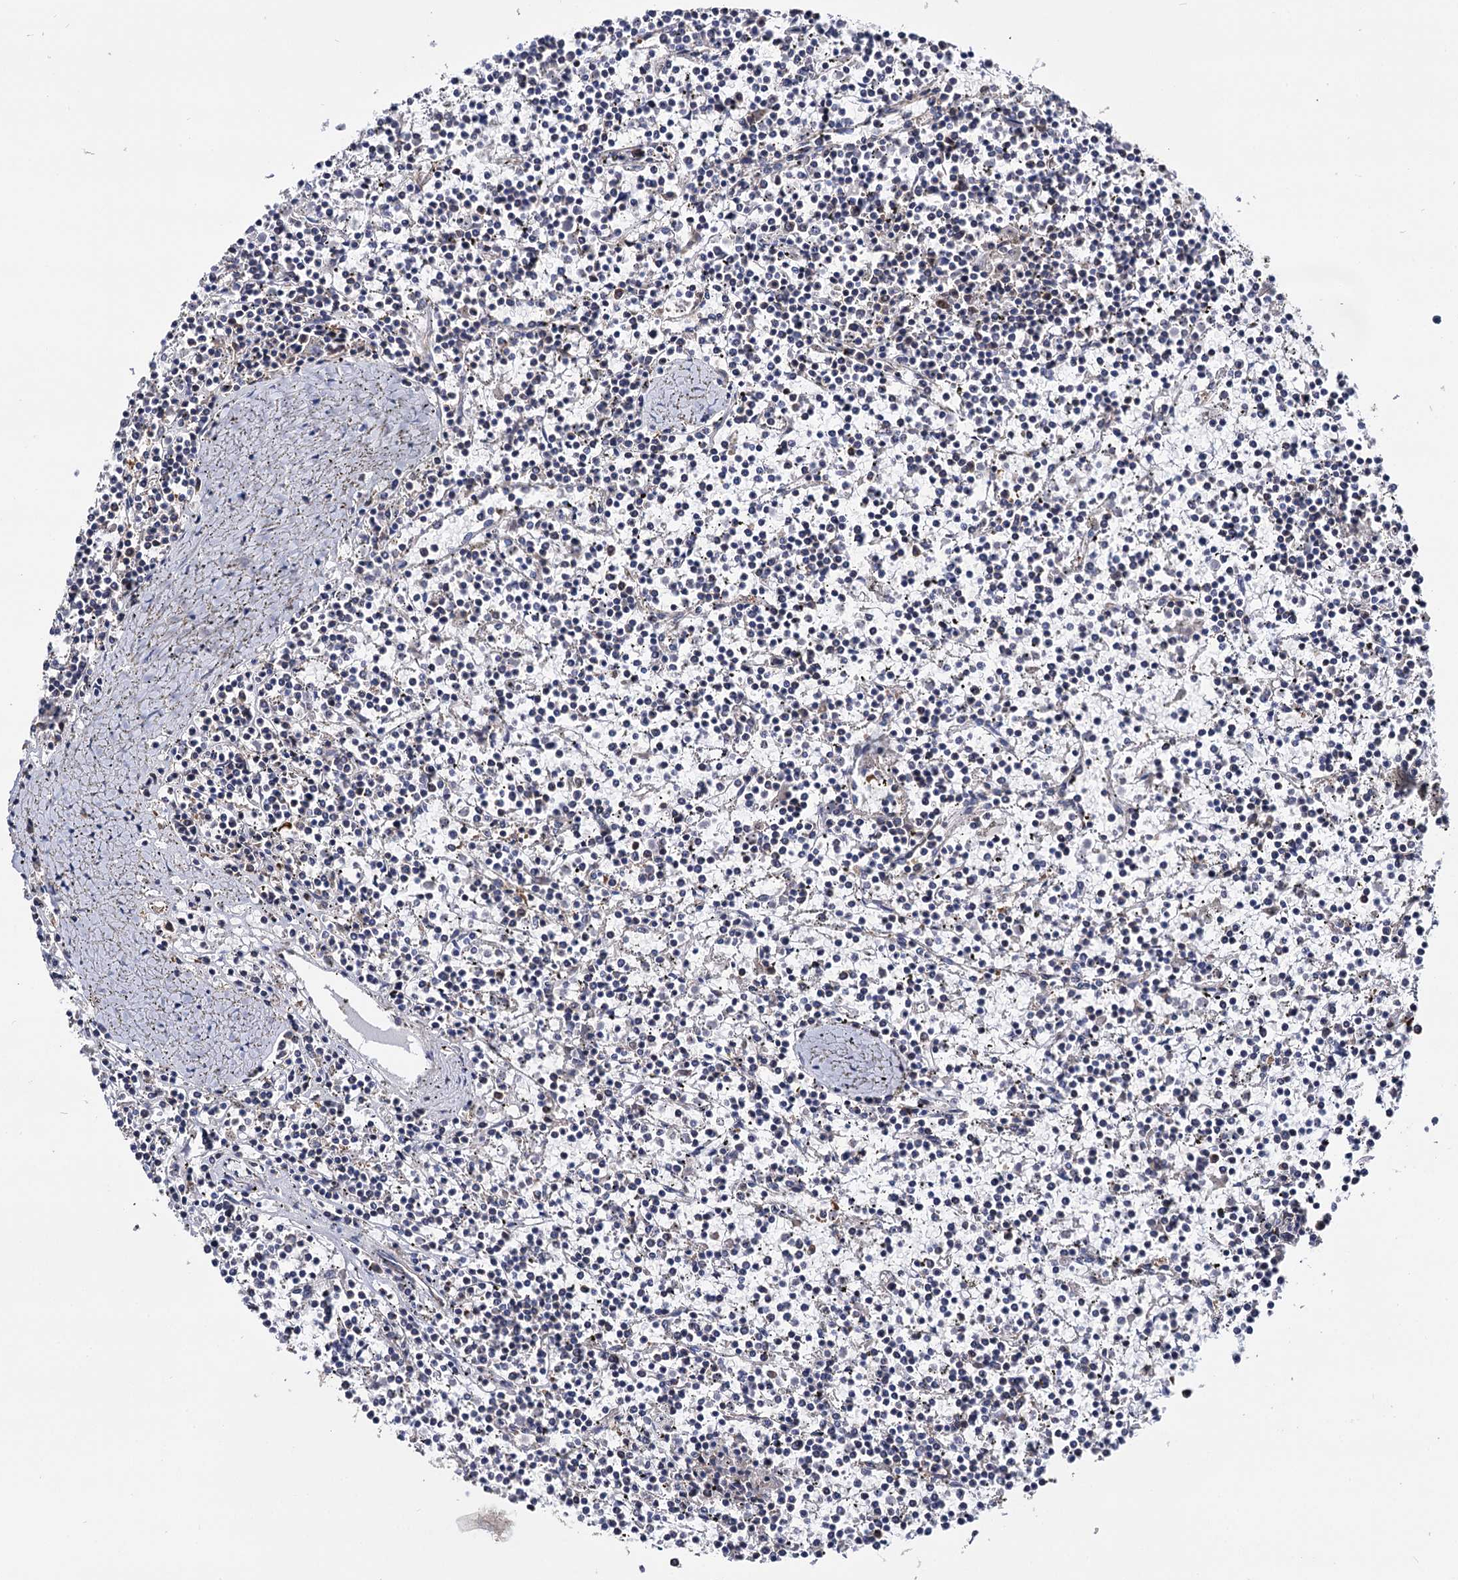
{"staining": {"intensity": "negative", "quantity": "none", "location": "none"}, "tissue": "lymphoma", "cell_type": "Tumor cells", "image_type": "cancer", "snomed": [{"axis": "morphology", "description": "Malignant lymphoma, non-Hodgkin's type, Low grade"}, {"axis": "topography", "description": "Spleen"}], "caption": "Lymphoma was stained to show a protein in brown. There is no significant expression in tumor cells.", "gene": "IDI1", "patient": {"sex": "female", "age": 19}}